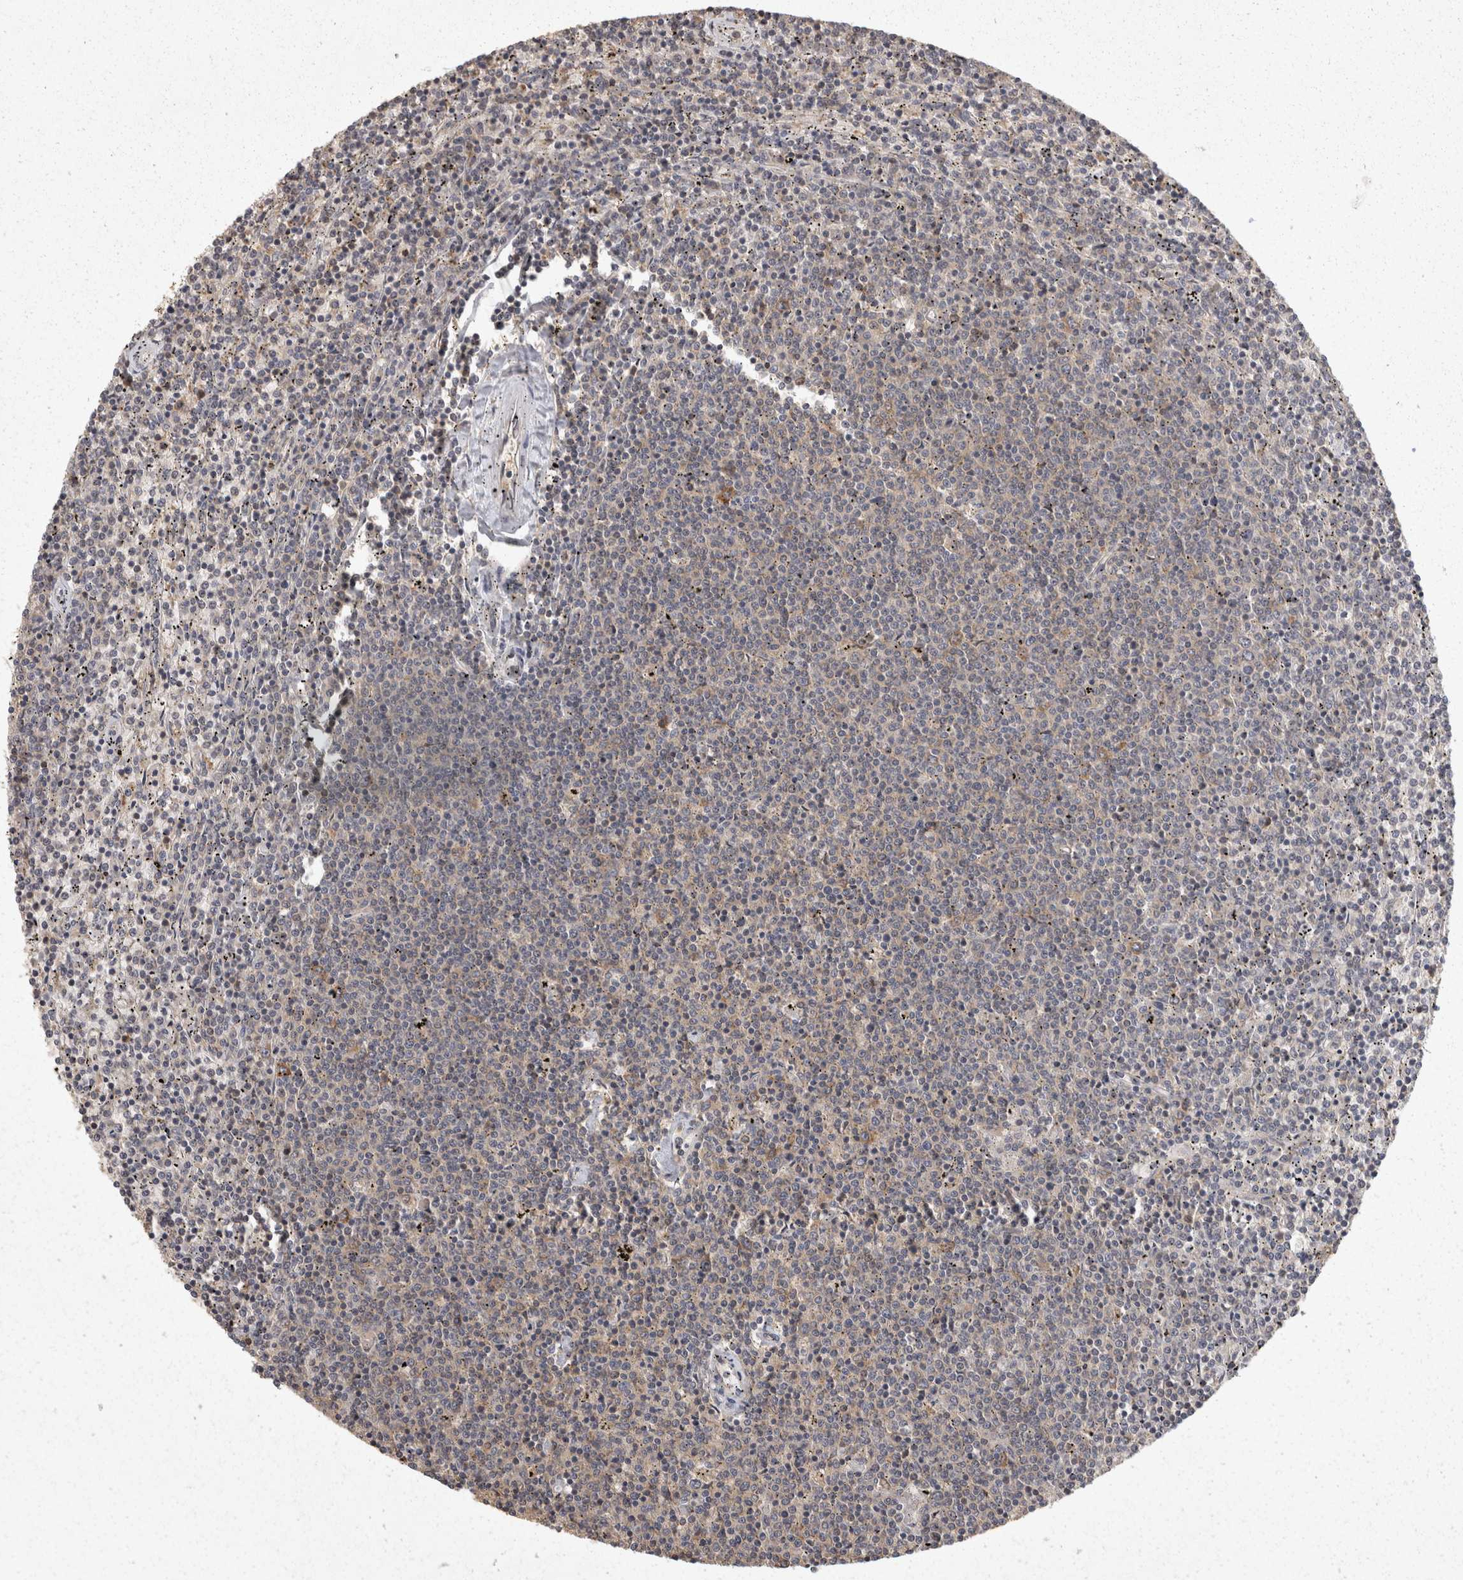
{"staining": {"intensity": "weak", "quantity": "25%-75%", "location": "cytoplasmic/membranous"}, "tissue": "lymphoma", "cell_type": "Tumor cells", "image_type": "cancer", "snomed": [{"axis": "morphology", "description": "Malignant lymphoma, non-Hodgkin's type, Low grade"}, {"axis": "topography", "description": "Spleen"}], "caption": "Lymphoma stained with immunohistochemistry (IHC) reveals weak cytoplasmic/membranous positivity in about 25%-75% of tumor cells.", "gene": "ACAT2", "patient": {"sex": "female", "age": 50}}